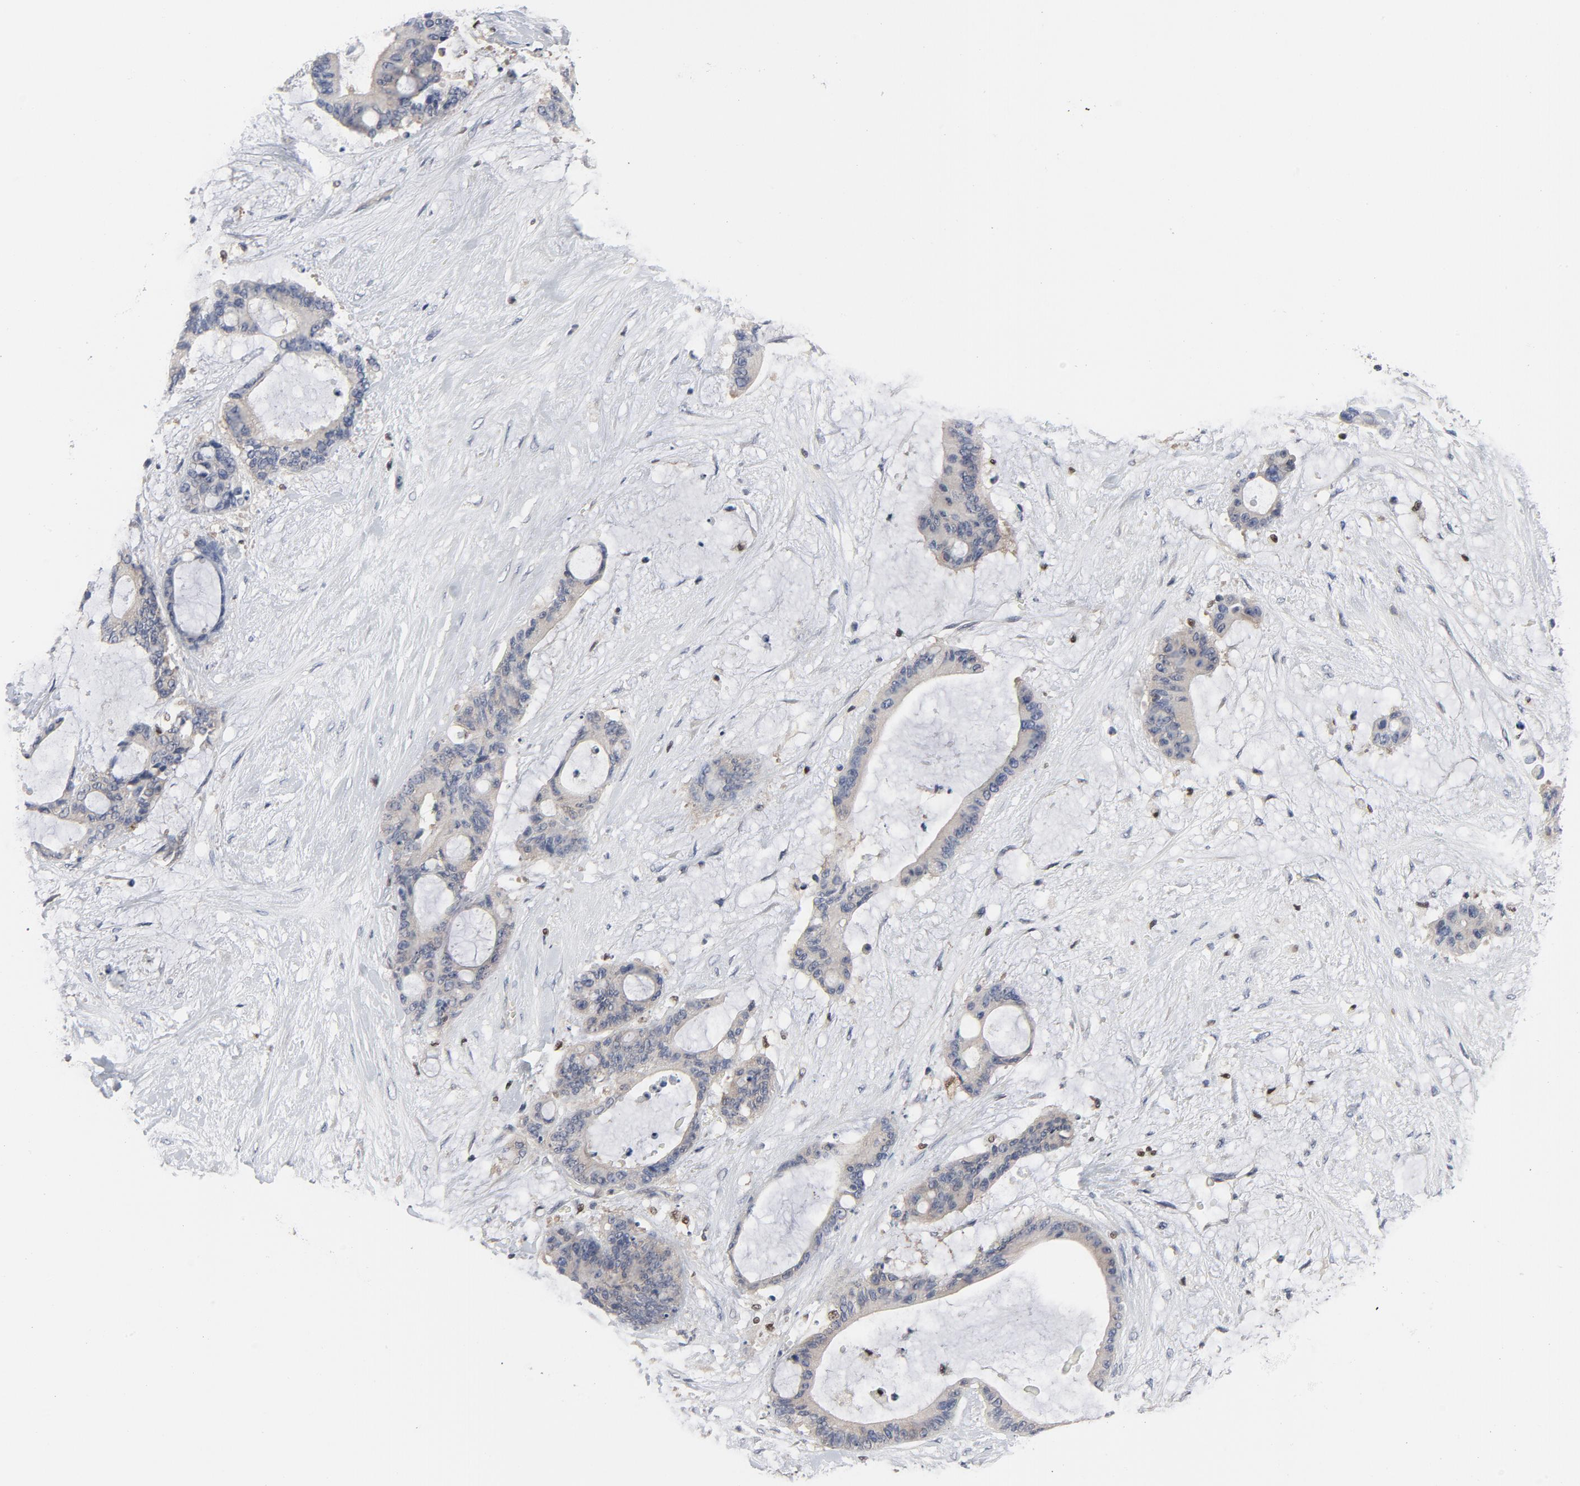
{"staining": {"intensity": "weak", "quantity": "25%-75%", "location": "cytoplasmic/membranous"}, "tissue": "liver cancer", "cell_type": "Tumor cells", "image_type": "cancer", "snomed": [{"axis": "morphology", "description": "Cholangiocarcinoma"}, {"axis": "topography", "description": "Liver"}], "caption": "This histopathology image demonstrates liver cancer stained with IHC to label a protein in brown. The cytoplasmic/membranous of tumor cells show weak positivity for the protein. Nuclei are counter-stained blue.", "gene": "NFKB1", "patient": {"sex": "female", "age": 73}}